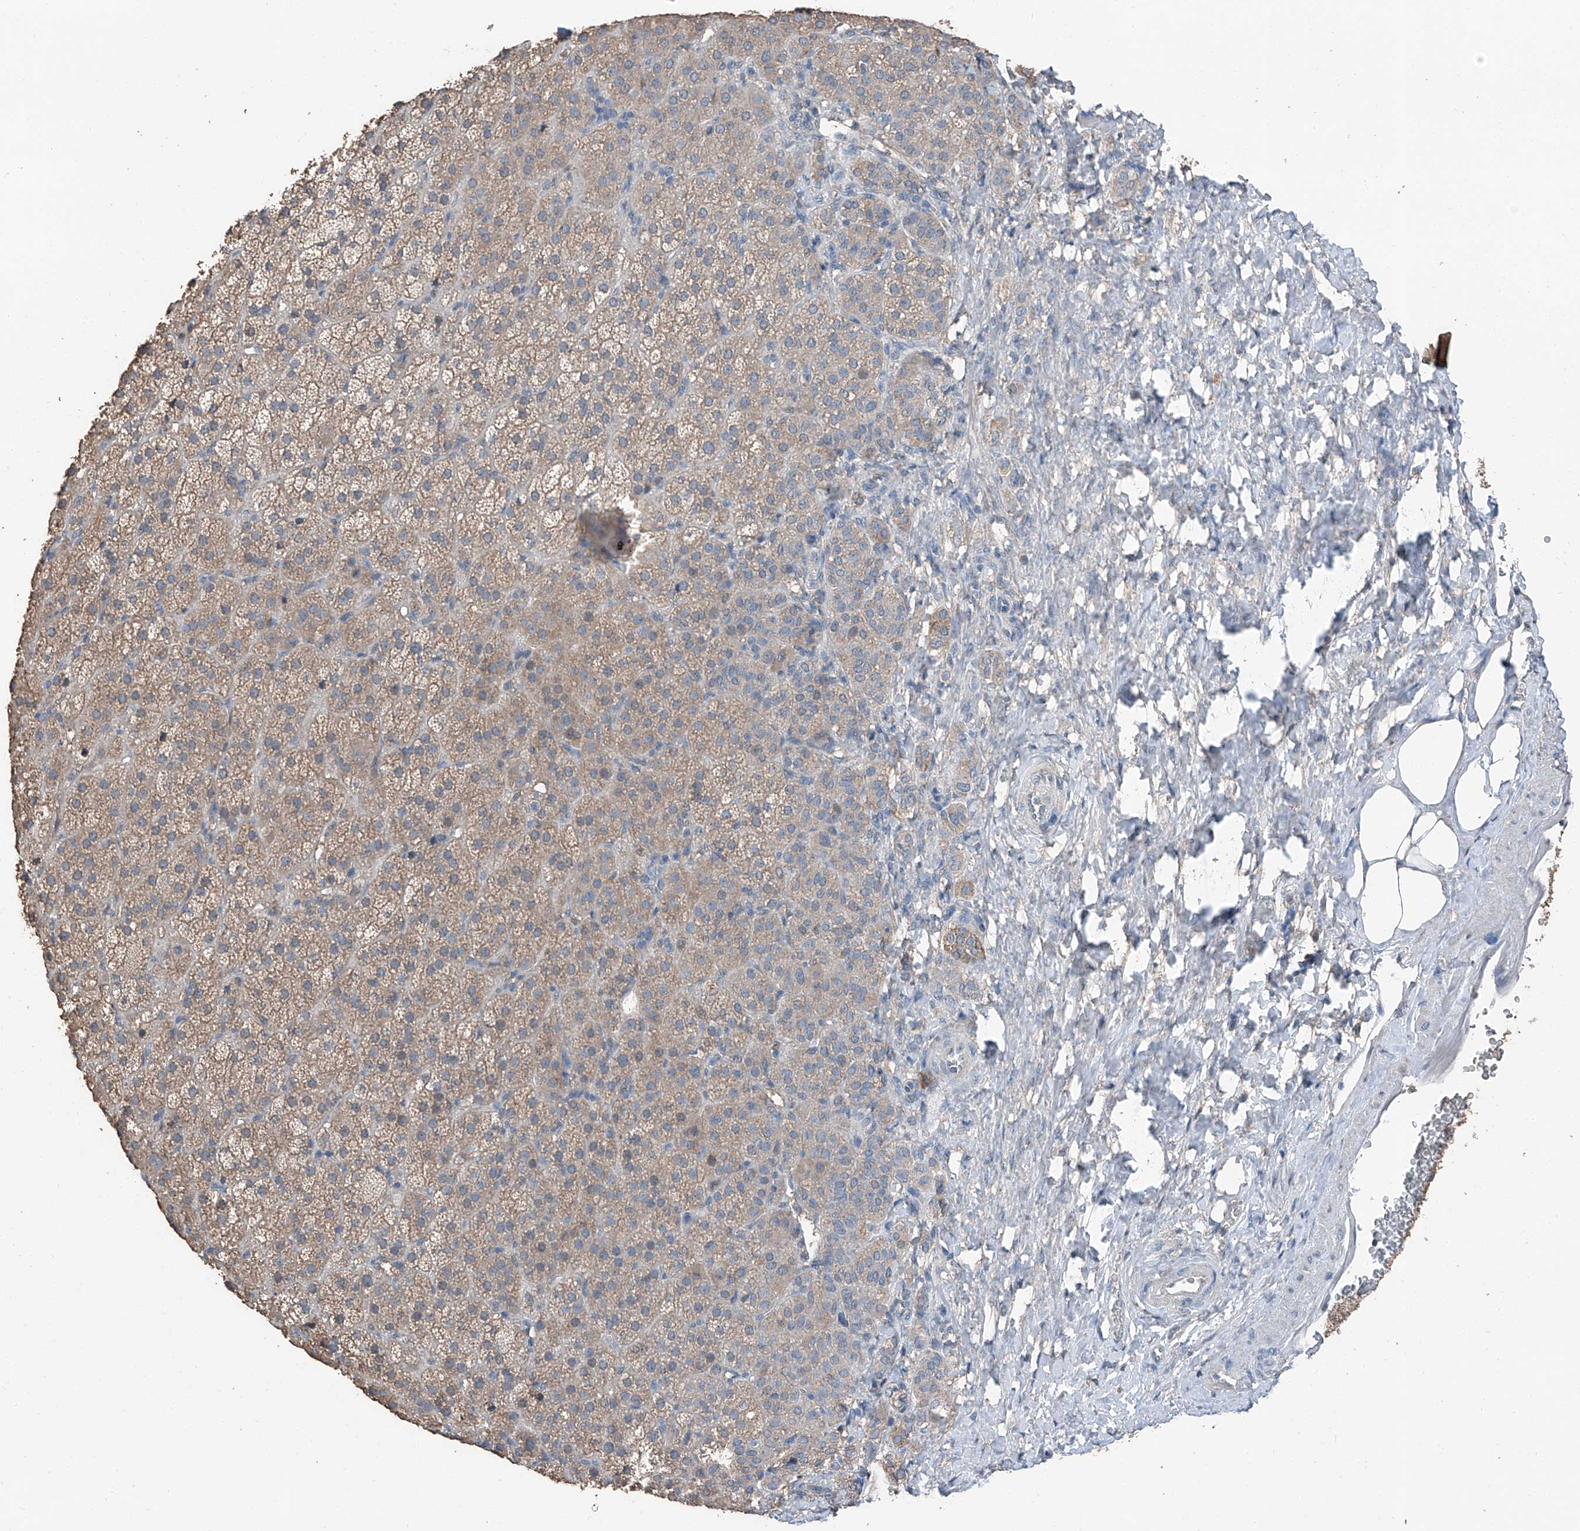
{"staining": {"intensity": "weak", "quantity": "25%-75%", "location": "cytoplasmic/membranous"}, "tissue": "adrenal gland", "cell_type": "Glandular cells", "image_type": "normal", "snomed": [{"axis": "morphology", "description": "Normal tissue, NOS"}, {"axis": "topography", "description": "Adrenal gland"}], "caption": "Weak cytoplasmic/membranous expression for a protein is appreciated in about 25%-75% of glandular cells of benign adrenal gland using IHC.", "gene": "MAMLD1", "patient": {"sex": "female", "age": 57}}